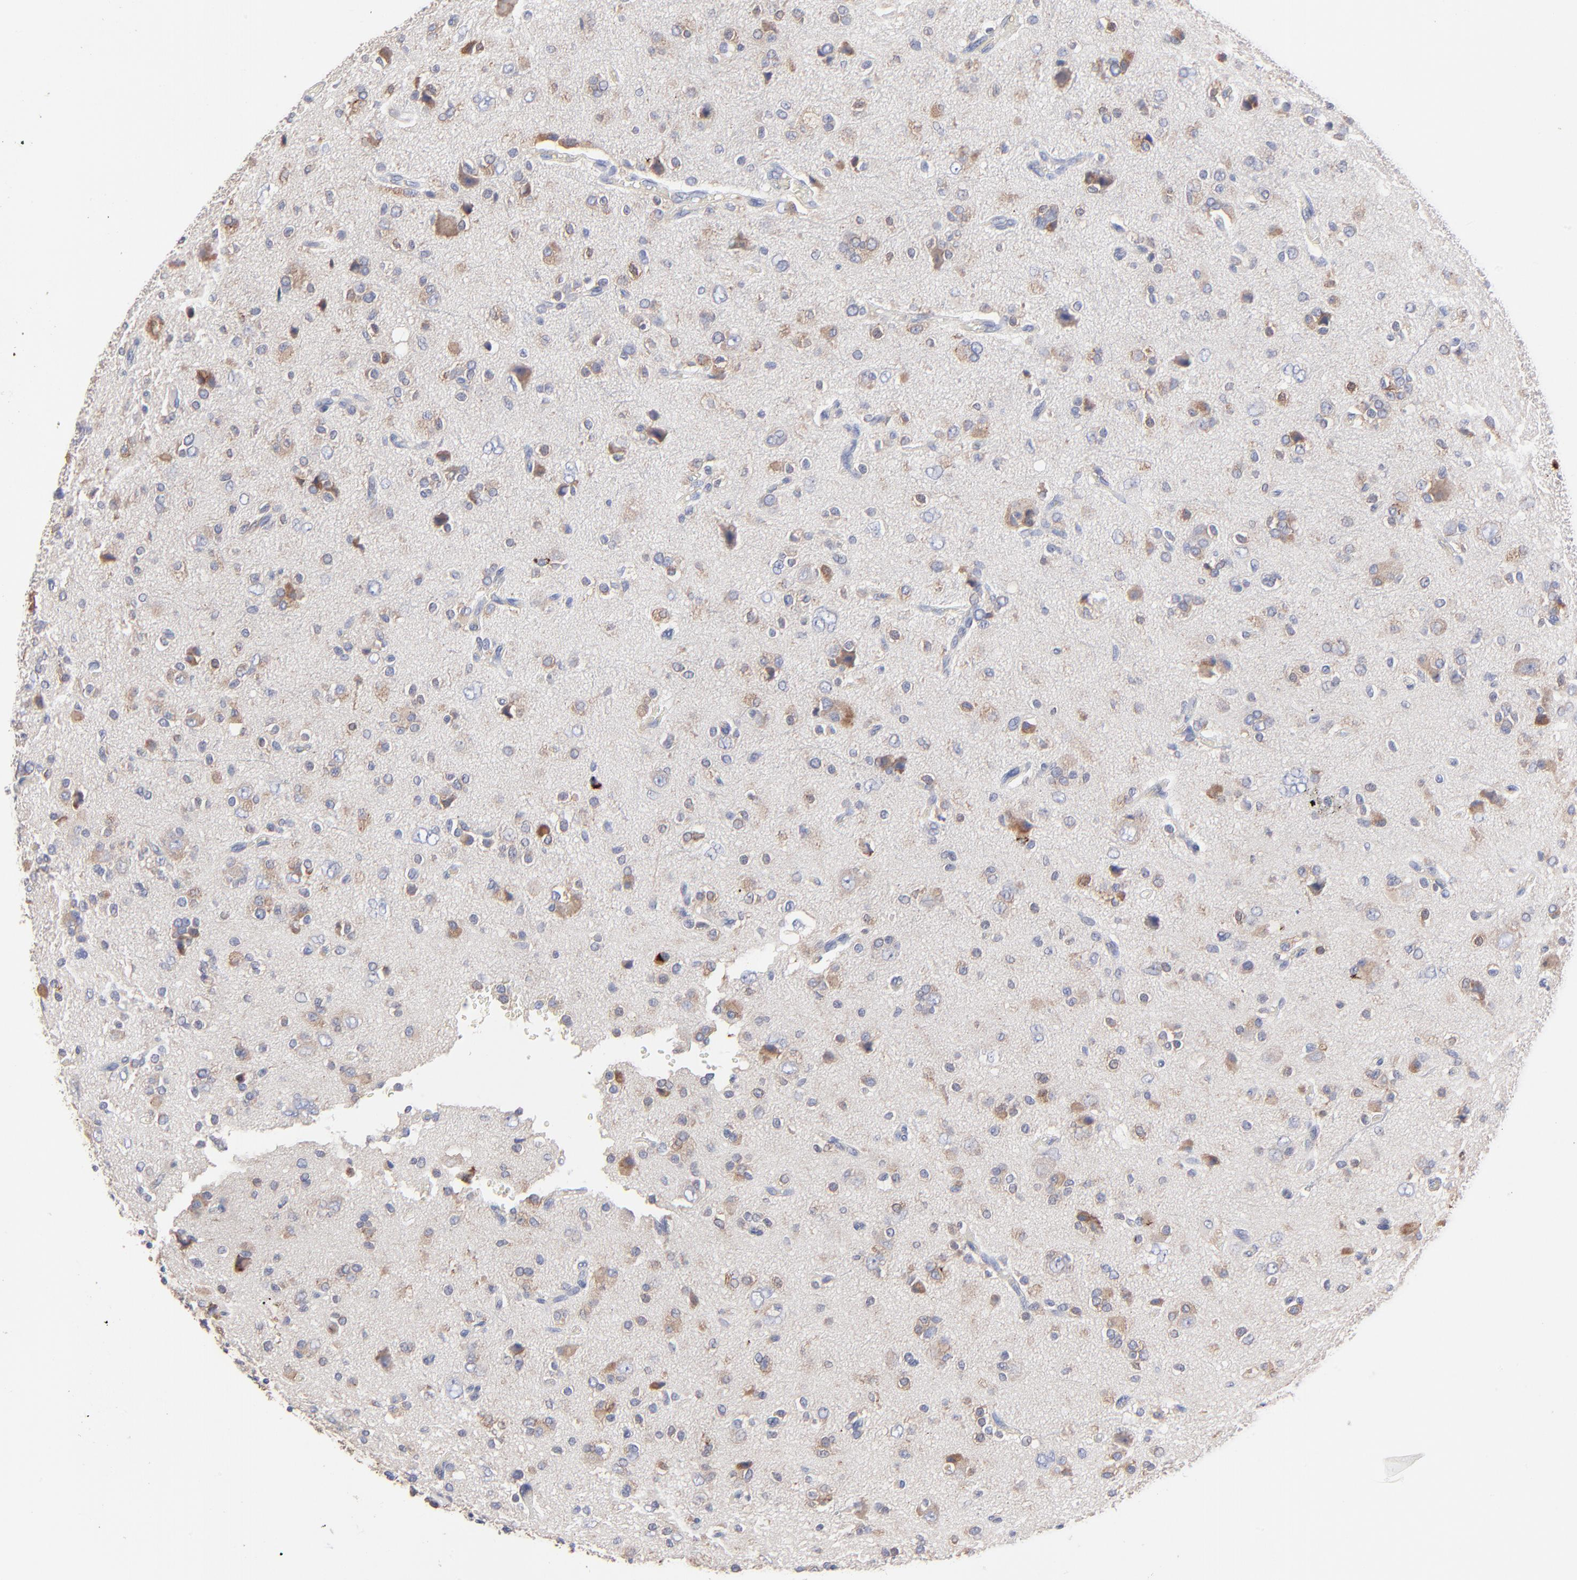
{"staining": {"intensity": "weak", "quantity": "25%-75%", "location": "cytoplasmic/membranous"}, "tissue": "glioma", "cell_type": "Tumor cells", "image_type": "cancer", "snomed": [{"axis": "morphology", "description": "Glioma, malignant, High grade"}, {"axis": "topography", "description": "Brain"}], "caption": "Malignant high-grade glioma stained with a brown dye displays weak cytoplasmic/membranous positive positivity in approximately 25%-75% of tumor cells.", "gene": "PPFIBP2", "patient": {"sex": "male", "age": 47}}